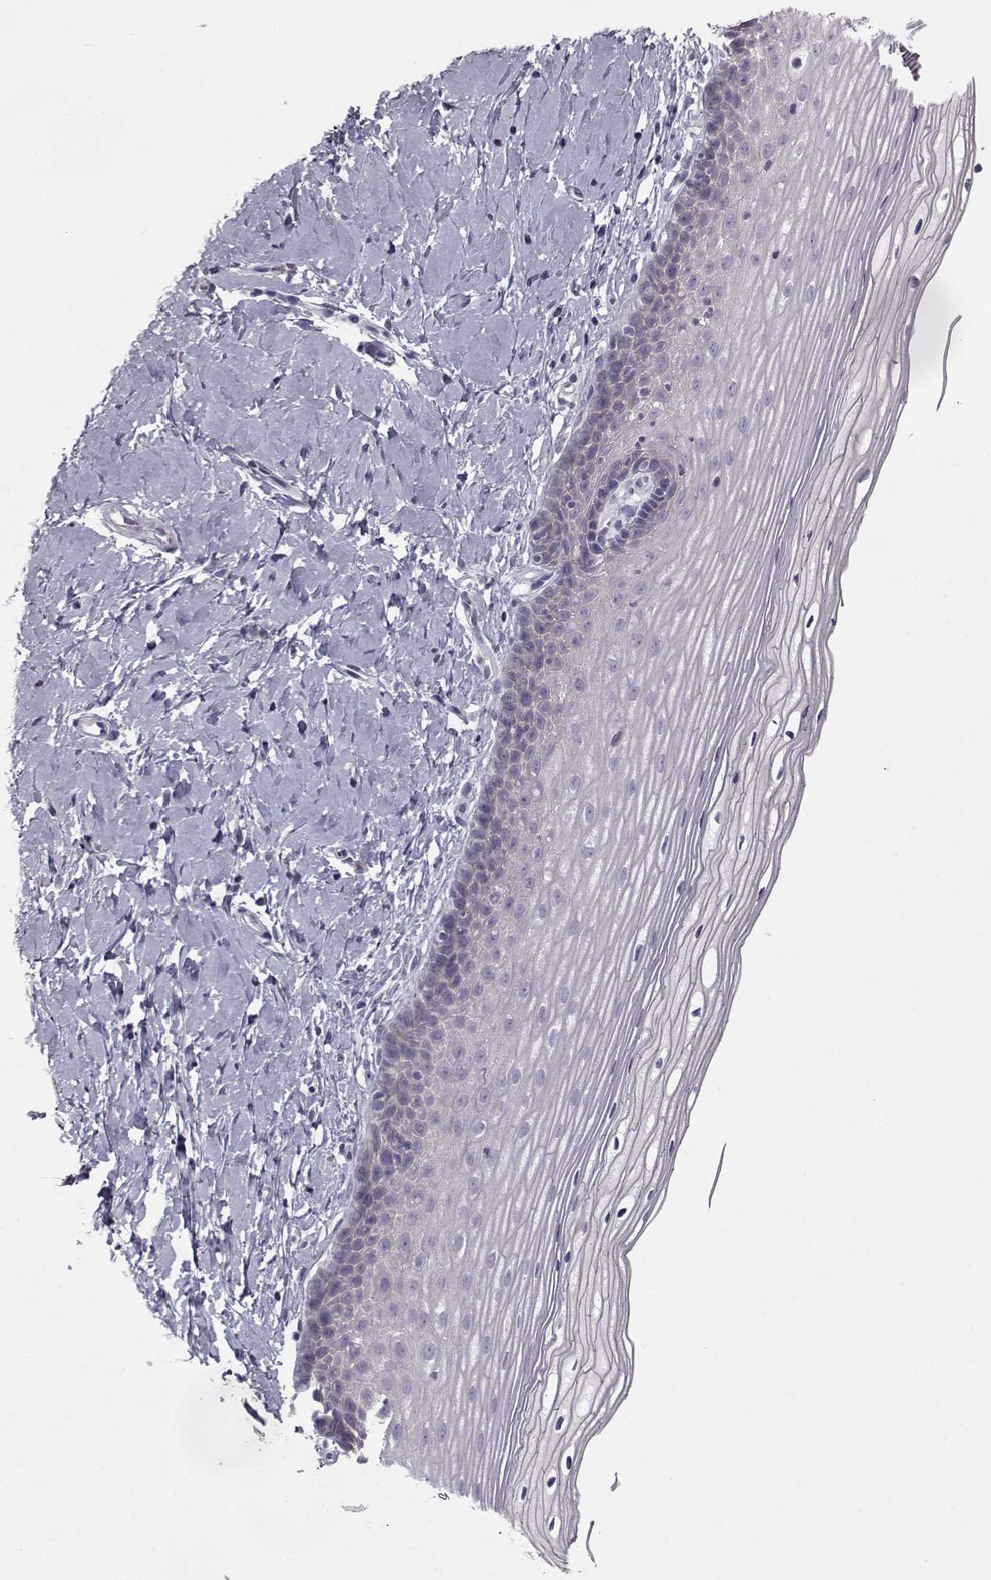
{"staining": {"intensity": "negative", "quantity": "none", "location": "none"}, "tissue": "cervix", "cell_type": "Glandular cells", "image_type": "normal", "snomed": [{"axis": "morphology", "description": "Normal tissue, NOS"}, {"axis": "topography", "description": "Cervix"}], "caption": "A high-resolution histopathology image shows immunohistochemistry staining of normal cervix, which displays no significant staining in glandular cells. (Brightfield microscopy of DAB (3,3'-diaminobenzidine) IHC at high magnification).", "gene": "GRK1", "patient": {"sex": "female", "age": 37}}